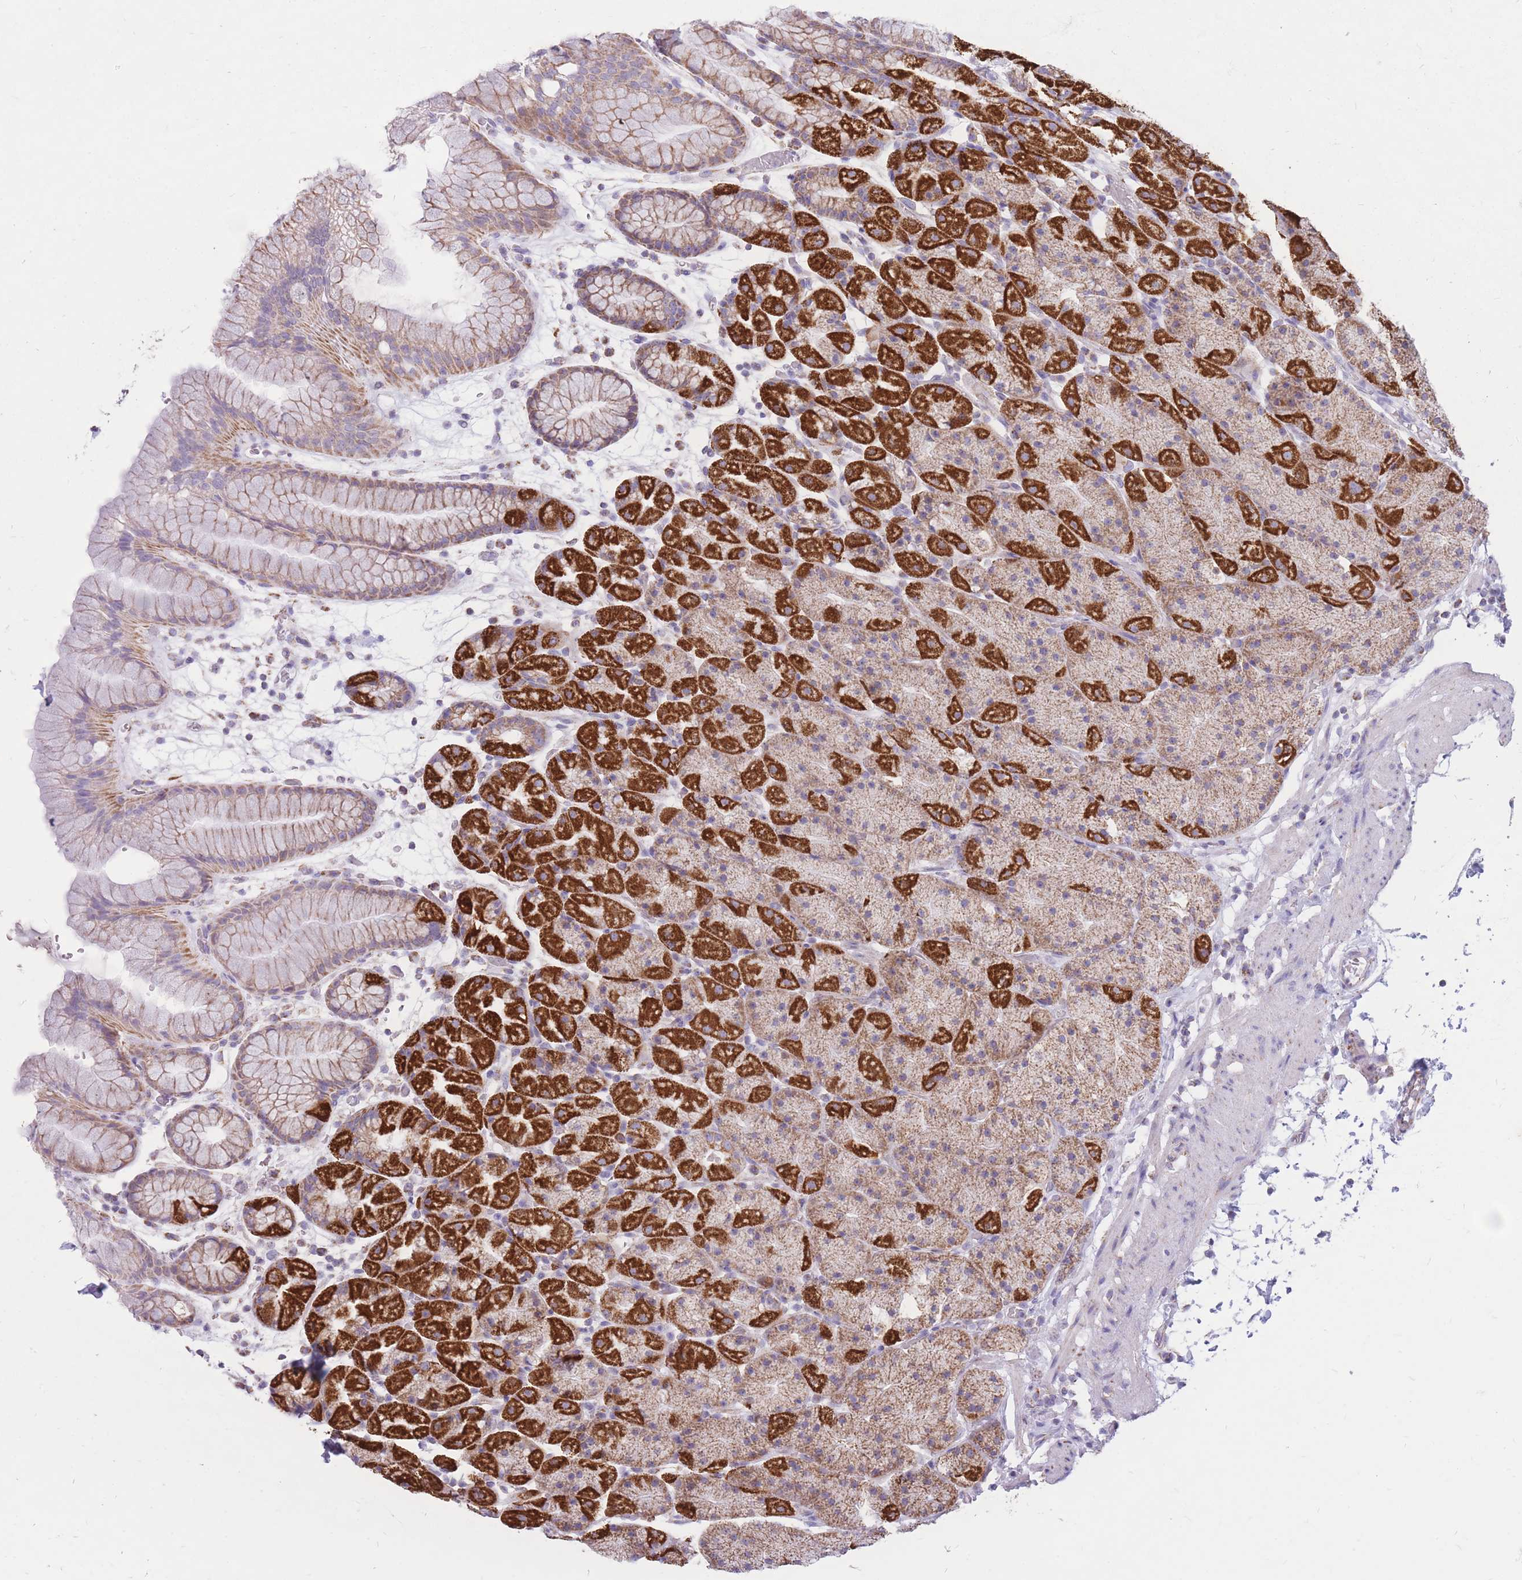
{"staining": {"intensity": "strong", "quantity": "25%-75%", "location": "cytoplasmic/membranous"}, "tissue": "stomach", "cell_type": "Glandular cells", "image_type": "normal", "snomed": [{"axis": "morphology", "description": "Normal tissue, NOS"}, {"axis": "topography", "description": "Stomach, upper"}, {"axis": "topography", "description": "Stomach, lower"}], "caption": "Normal stomach was stained to show a protein in brown. There is high levels of strong cytoplasmic/membranous positivity in about 25%-75% of glandular cells.", "gene": "PCSK1", "patient": {"sex": "male", "age": 67}}